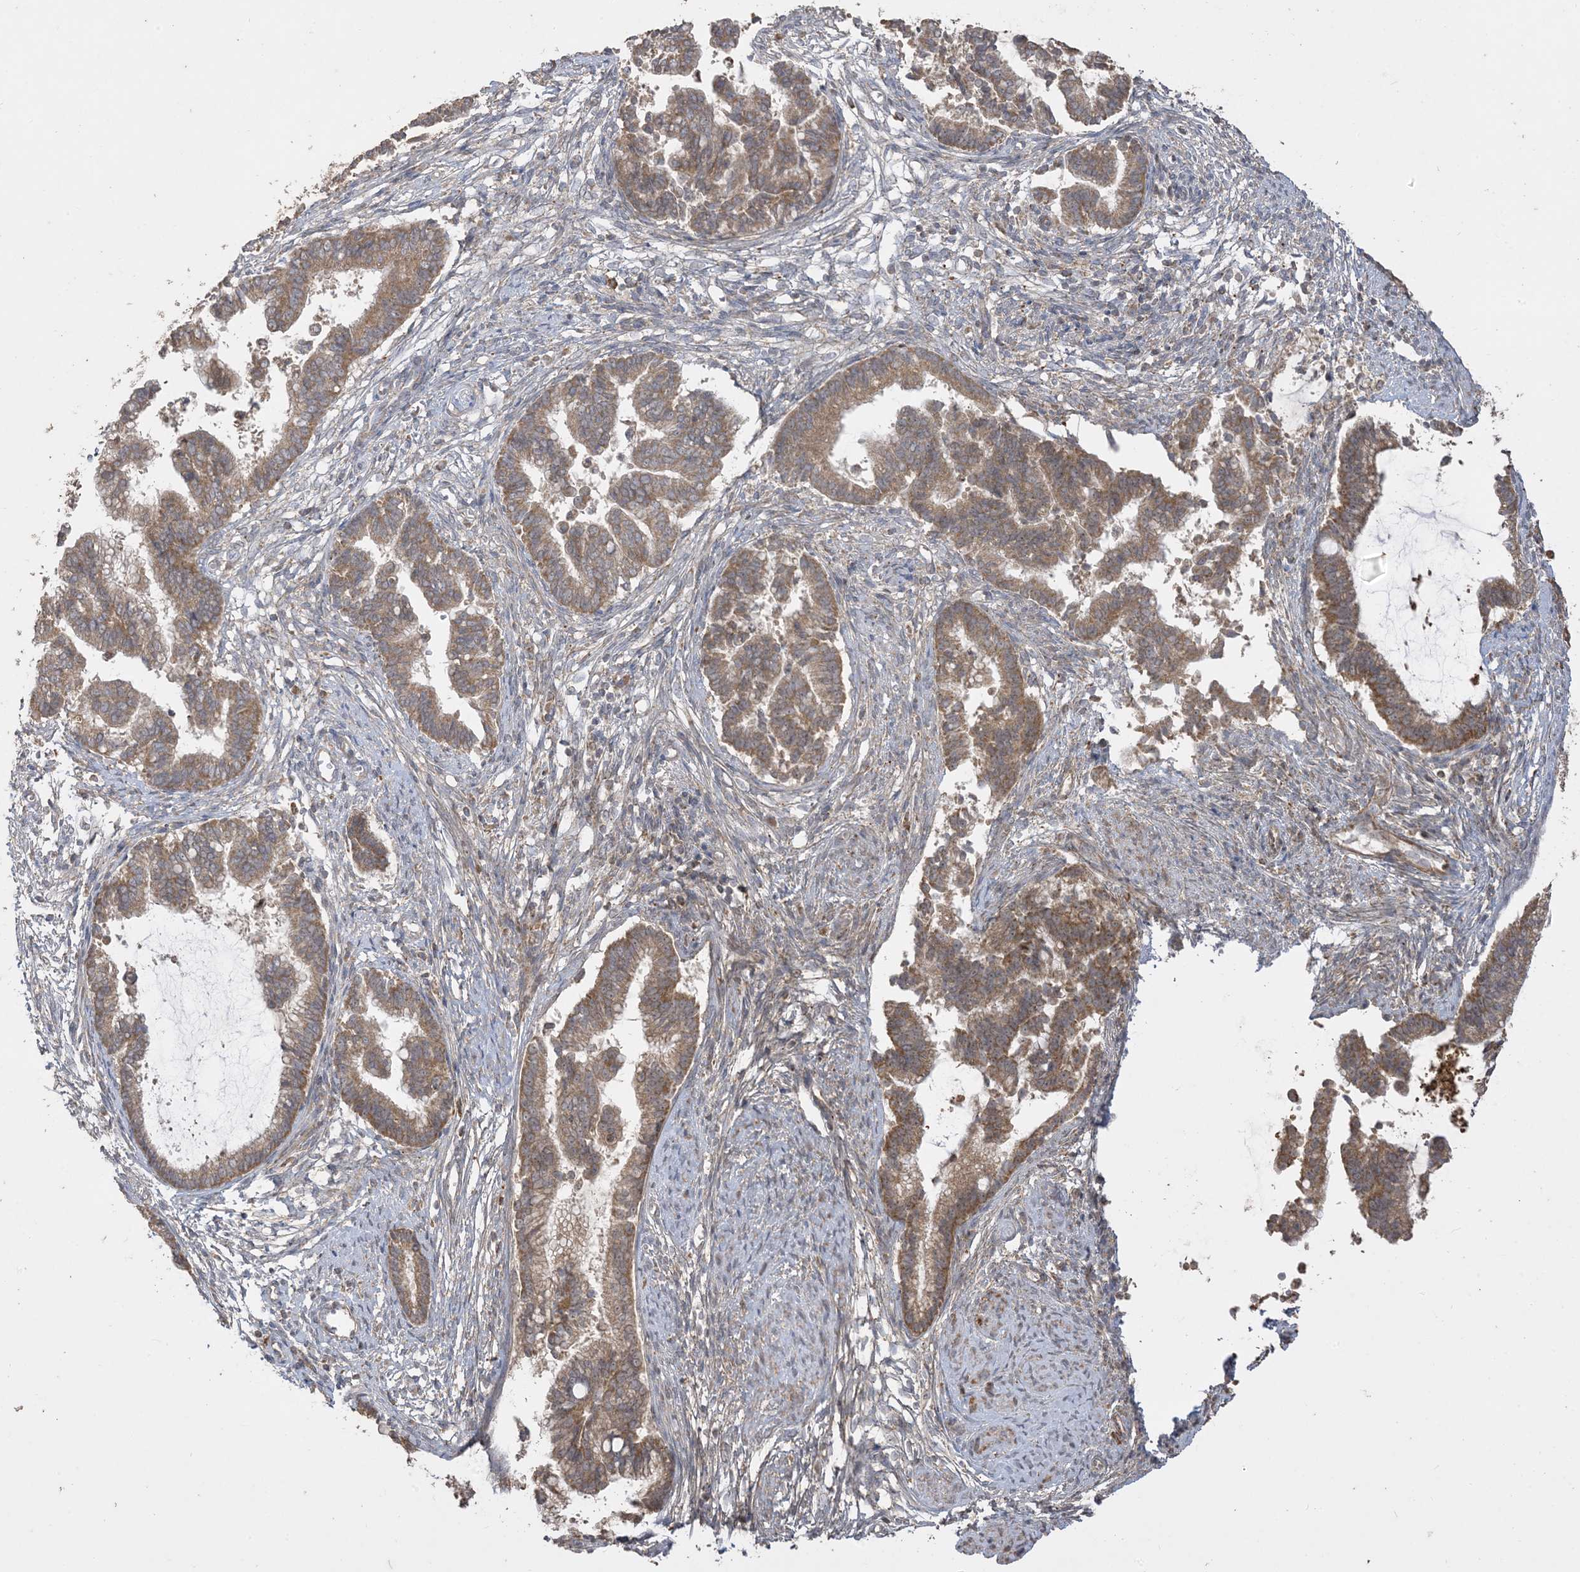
{"staining": {"intensity": "strong", "quantity": ">75%", "location": "cytoplasmic/membranous"}, "tissue": "cervical cancer", "cell_type": "Tumor cells", "image_type": "cancer", "snomed": [{"axis": "morphology", "description": "Adenocarcinoma, NOS"}, {"axis": "topography", "description": "Cervix"}], "caption": "Tumor cells demonstrate high levels of strong cytoplasmic/membranous staining in about >75% of cells in human cervical cancer. (Brightfield microscopy of DAB IHC at high magnification).", "gene": "SIRT3", "patient": {"sex": "female", "age": 44}}